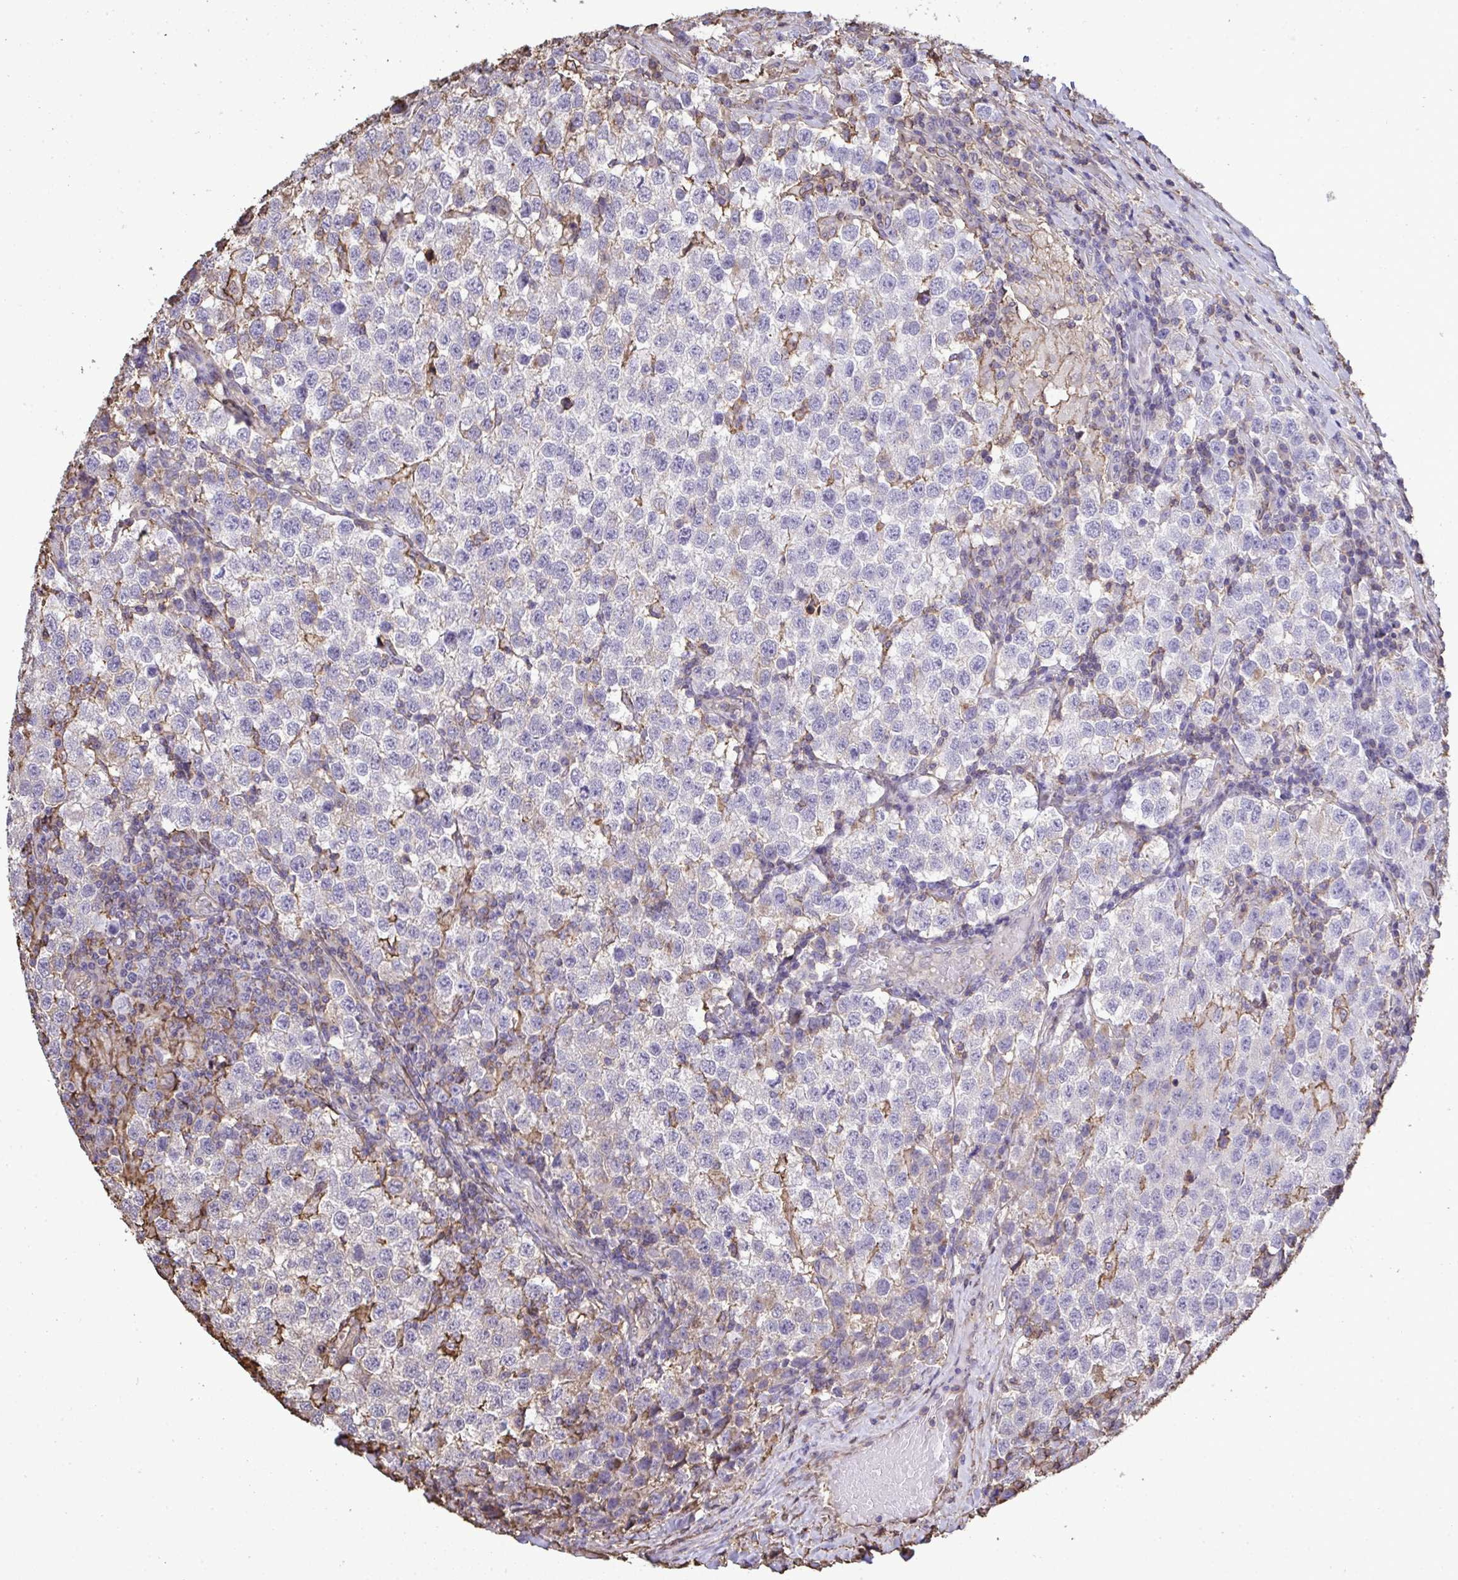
{"staining": {"intensity": "negative", "quantity": "none", "location": "none"}, "tissue": "testis cancer", "cell_type": "Tumor cells", "image_type": "cancer", "snomed": [{"axis": "morphology", "description": "Seminoma, NOS"}, {"axis": "topography", "description": "Testis"}], "caption": "Histopathology image shows no protein positivity in tumor cells of seminoma (testis) tissue.", "gene": "ANXA5", "patient": {"sex": "male", "age": 34}}